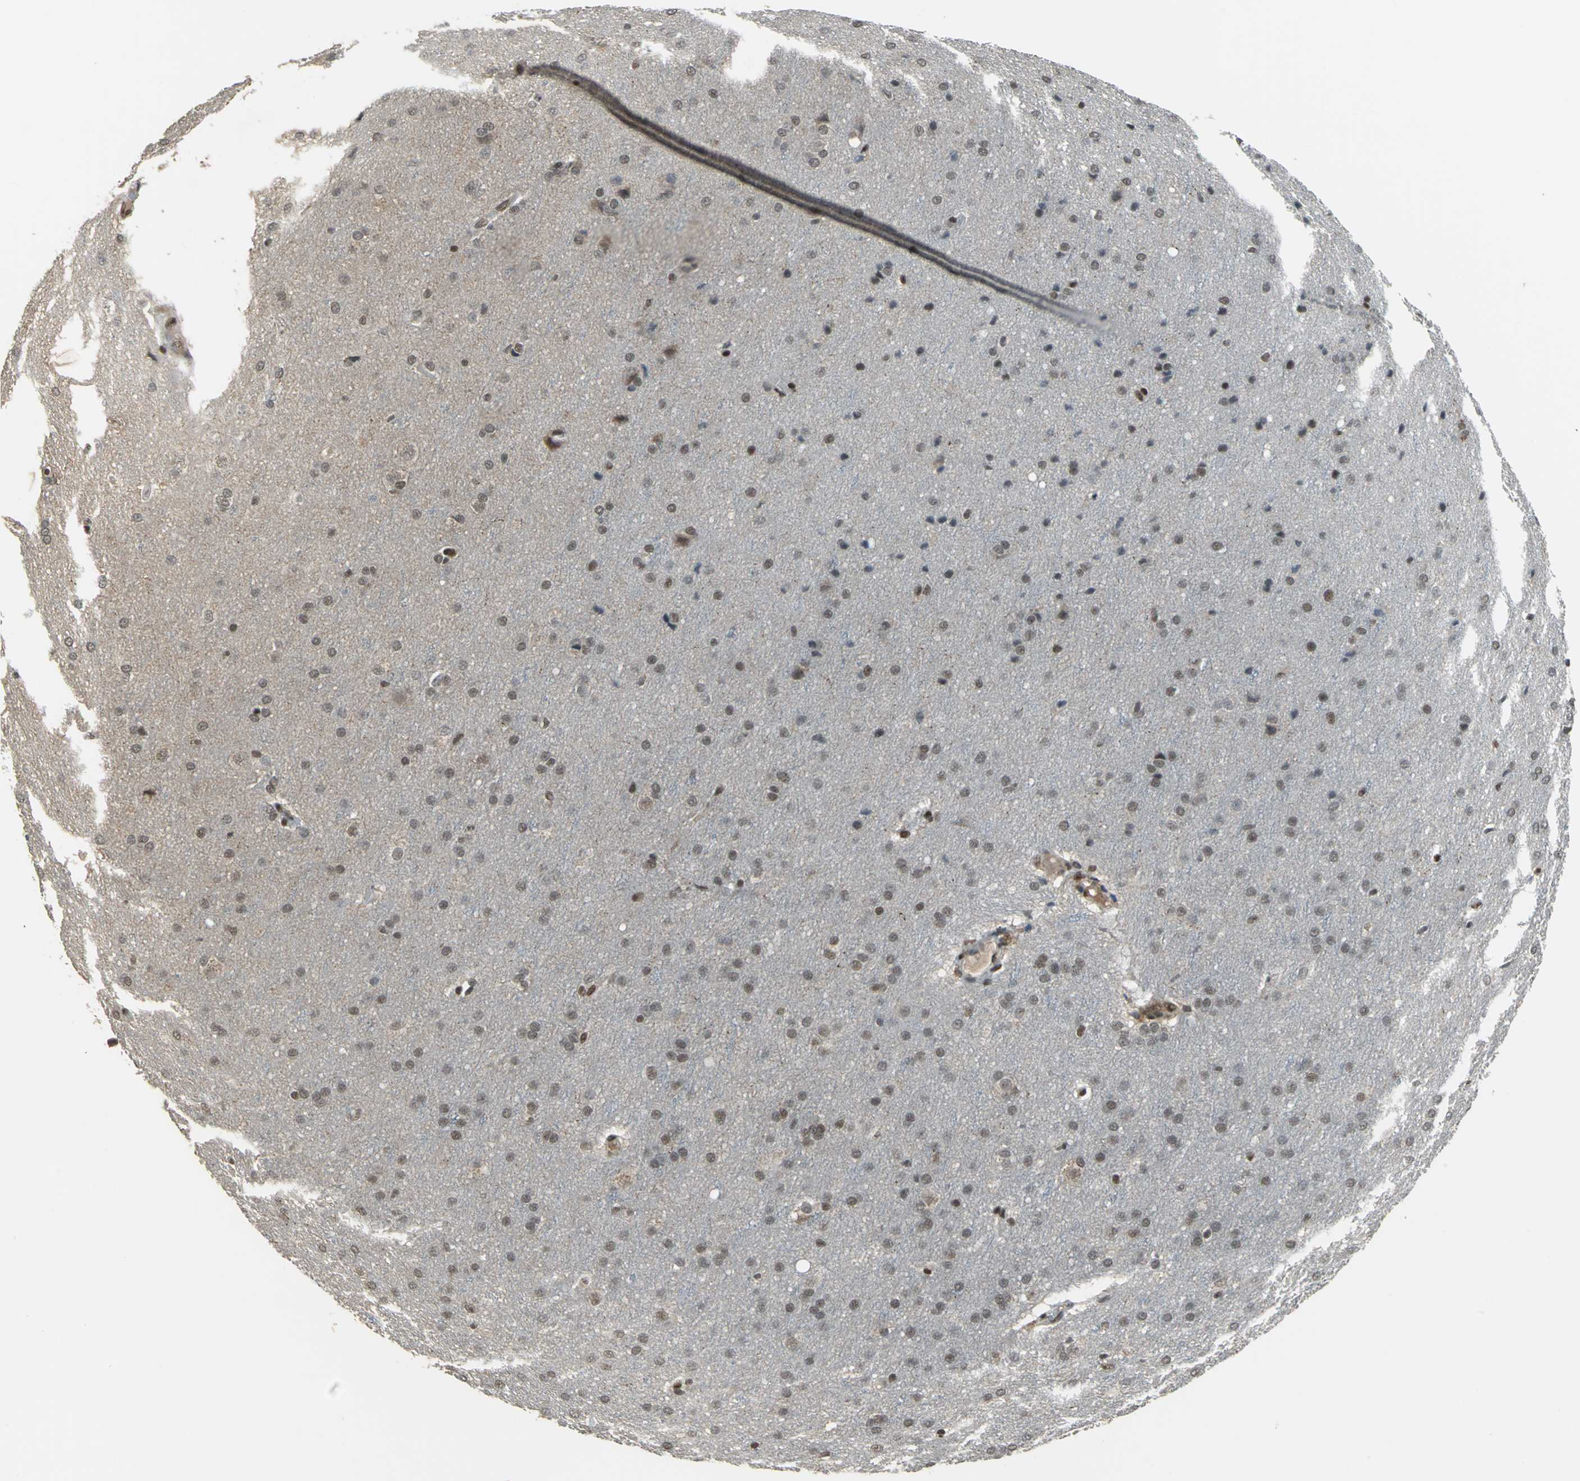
{"staining": {"intensity": "moderate", "quantity": "25%-75%", "location": "nuclear"}, "tissue": "glioma", "cell_type": "Tumor cells", "image_type": "cancer", "snomed": [{"axis": "morphology", "description": "Glioma, malignant, Low grade"}, {"axis": "topography", "description": "Brain"}], "caption": "A histopathology image showing moderate nuclear staining in about 25%-75% of tumor cells in low-grade glioma (malignant), as visualized by brown immunohistochemical staining.", "gene": "ELF2", "patient": {"sex": "female", "age": 32}}